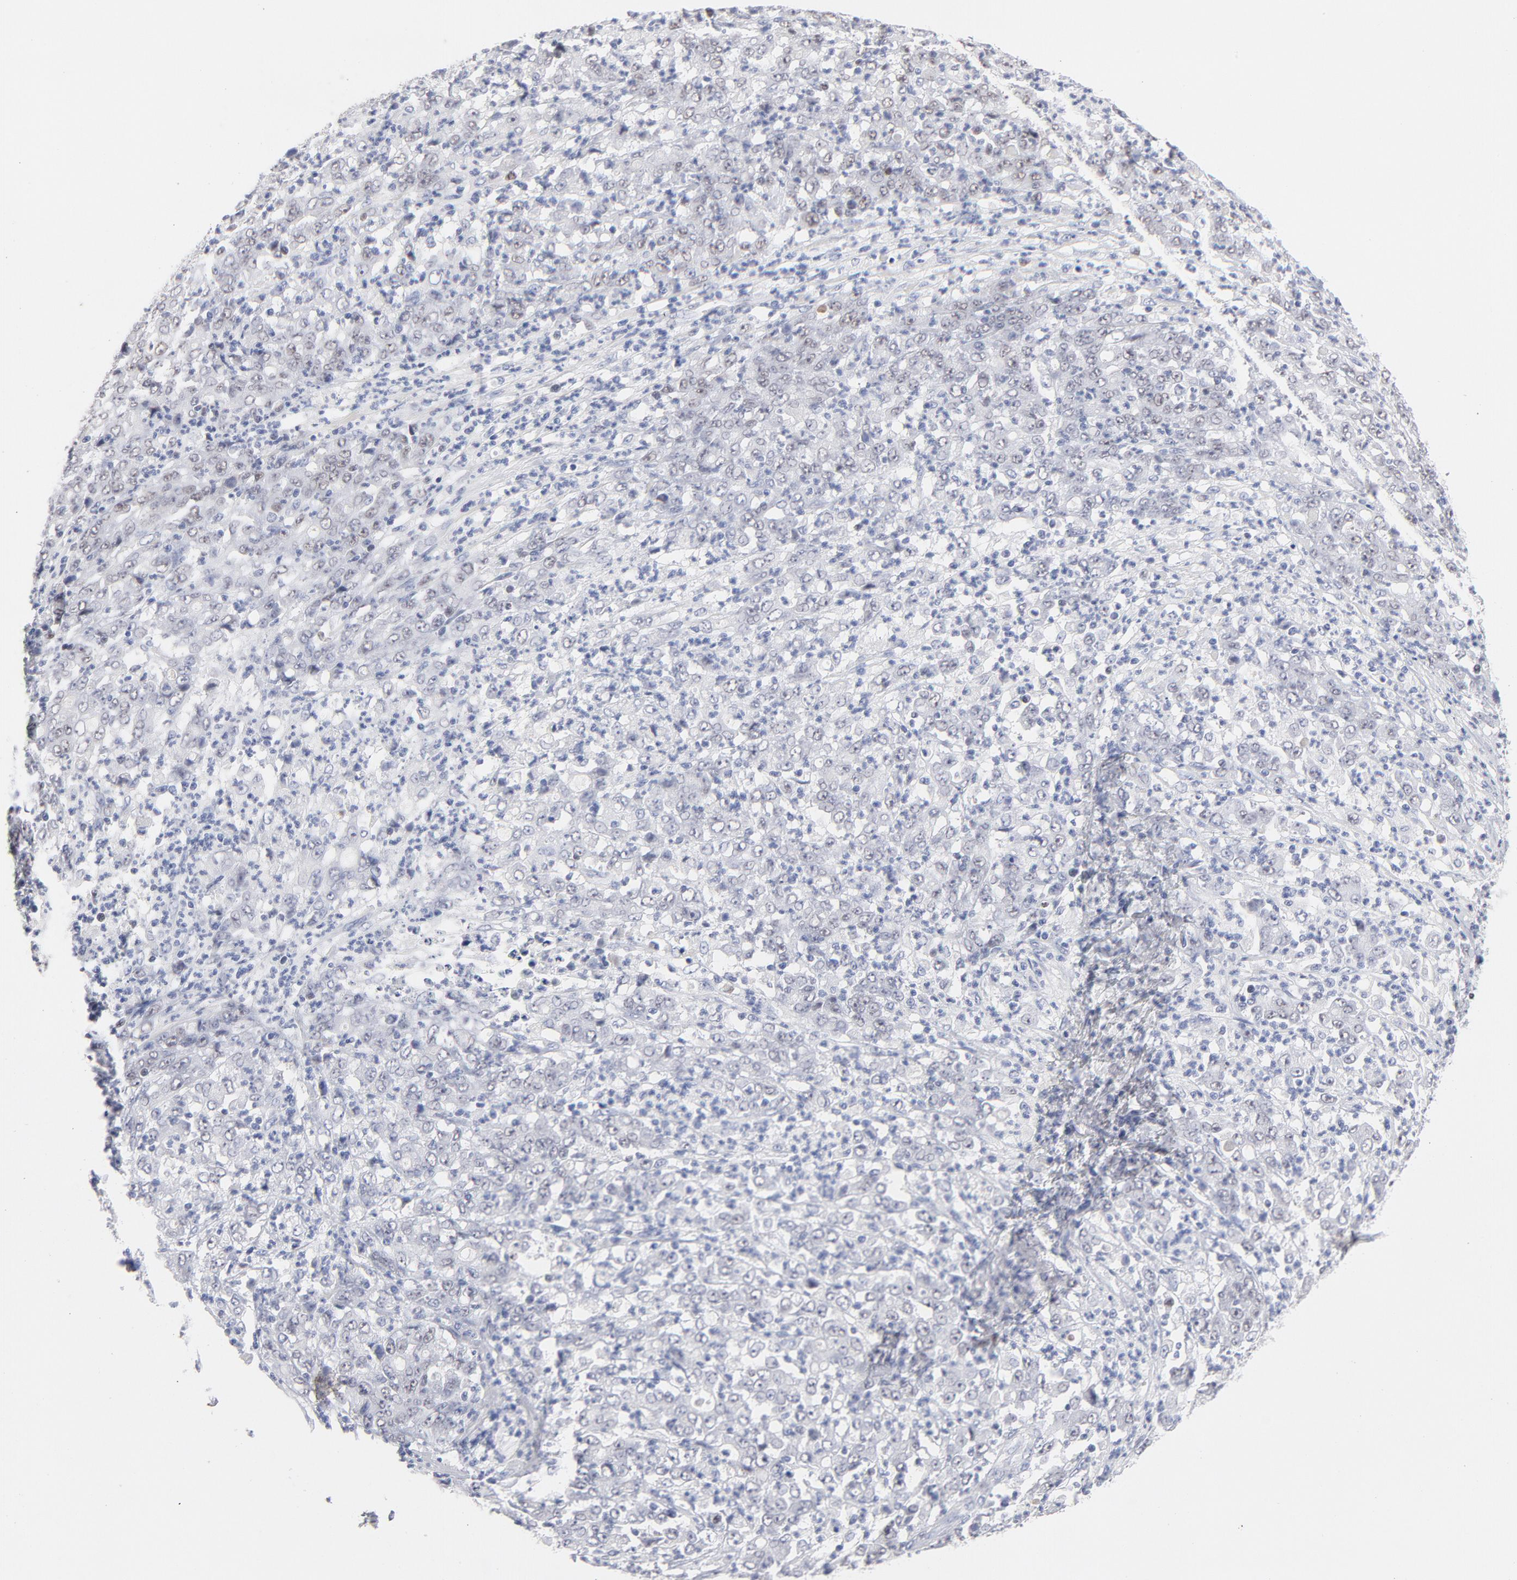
{"staining": {"intensity": "moderate", "quantity": "<25%", "location": "nuclear"}, "tissue": "stomach cancer", "cell_type": "Tumor cells", "image_type": "cancer", "snomed": [{"axis": "morphology", "description": "Adenocarcinoma, NOS"}, {"axis": "topography", "description": "Stomach, lower"}], "caption": "IHC histopathology image of neoplastic tissue: human stomach cancer (adenocarcinoma) stained using immunohistochemistry (IHC) shows low levels of moderate protein expression localized specifically in the nuclear of tumor cells, appearing as a nuclear brown color.", "gene": "MCM7", "patient": {"sex": "female", "age": 71}}